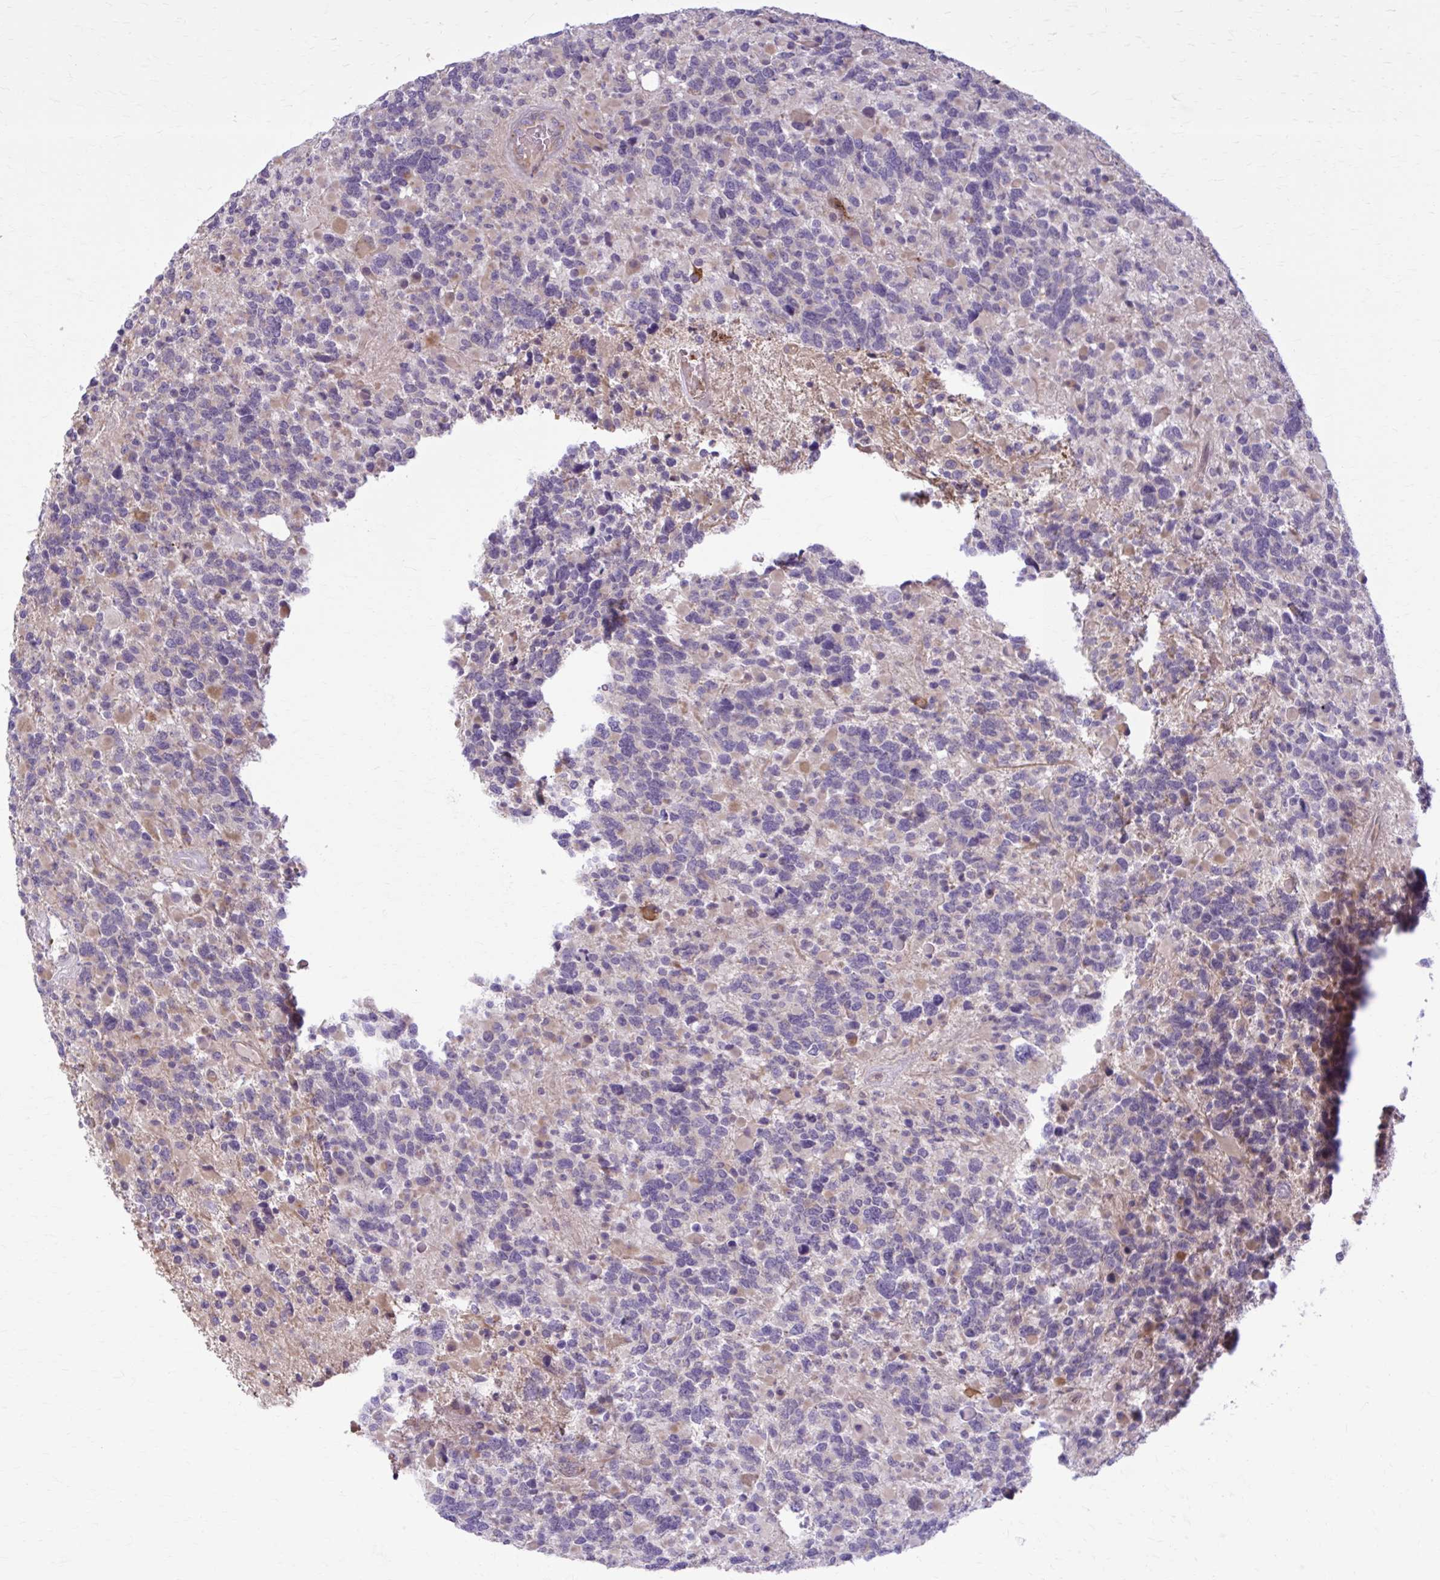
{"staining": {"intensity": "weak", "quantity": "<25%", "location": "cytoplasmic/membranous"}, "tissue": "glioma", "cell_type": "Tumor cells", "image_type": "cancer", "snomed": [{"axis": "morphology", "description": "Glioma, malignant, High grade"}, {"axis": "topography", "description": "Brain"}], "caption": "This is an immunohistochemistry photomicrograph of high-grade glioma (malignant). There is no positivity in tumor cells.", "gene": "SNF8", "patient": {"sex": "female", "age": 40}}